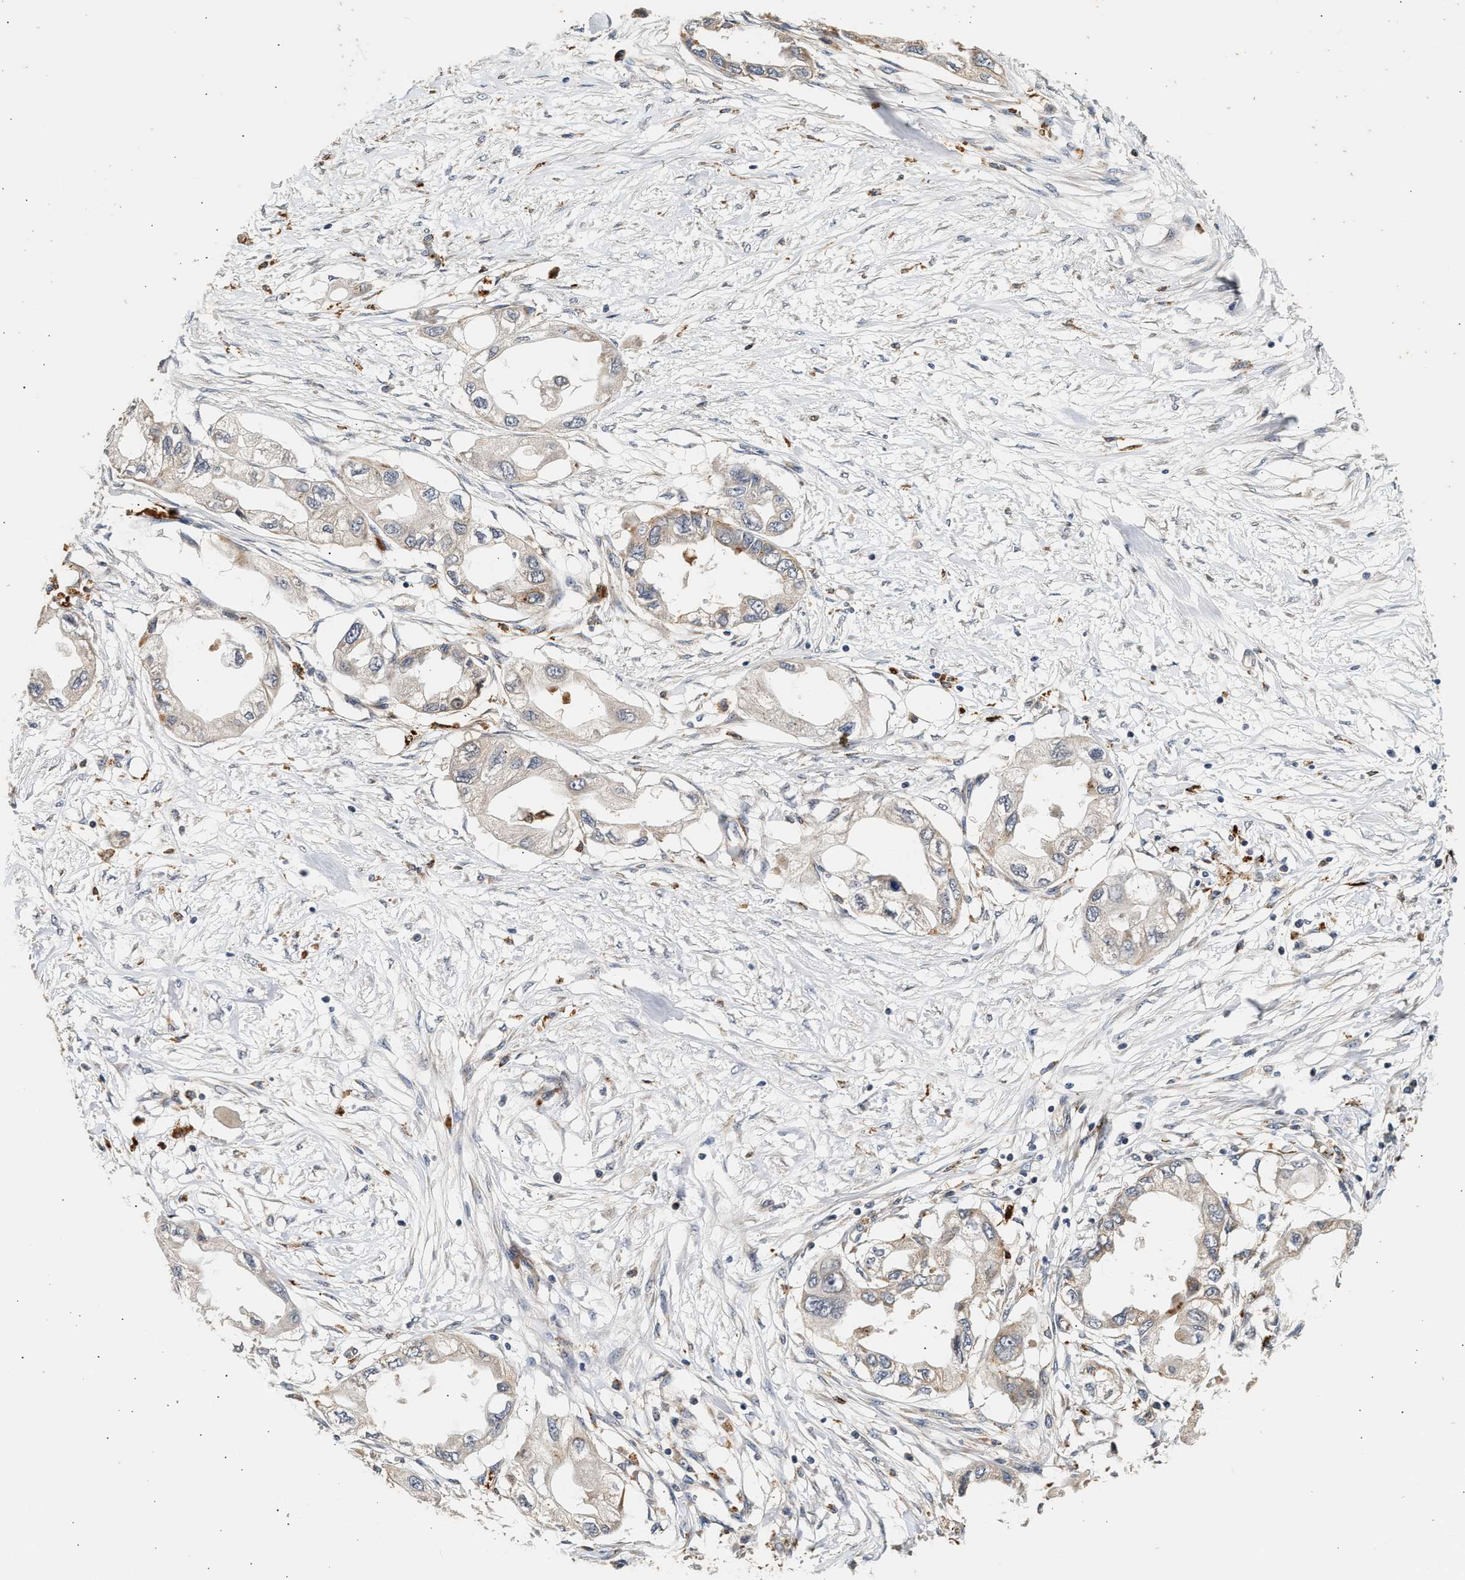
{"staining": {"intensity": "negative", "quantity": "none", "location": "none"}, "tissue": "endometrial cancer", "cell_type": "Tumor cells", "image_type": "cancer", "snomed": [{"axis": "morphology", "description": "Adenocarcinoma, NOS"}, {"axis": "topography", "description": "Endometrium"}], "caption": "Adenocarcinoma (endometrial) stained for a protein using IHC displays no expression tumor cells.", "gene": "PLD3", "patient": {"sex": "female", "age": 67}}